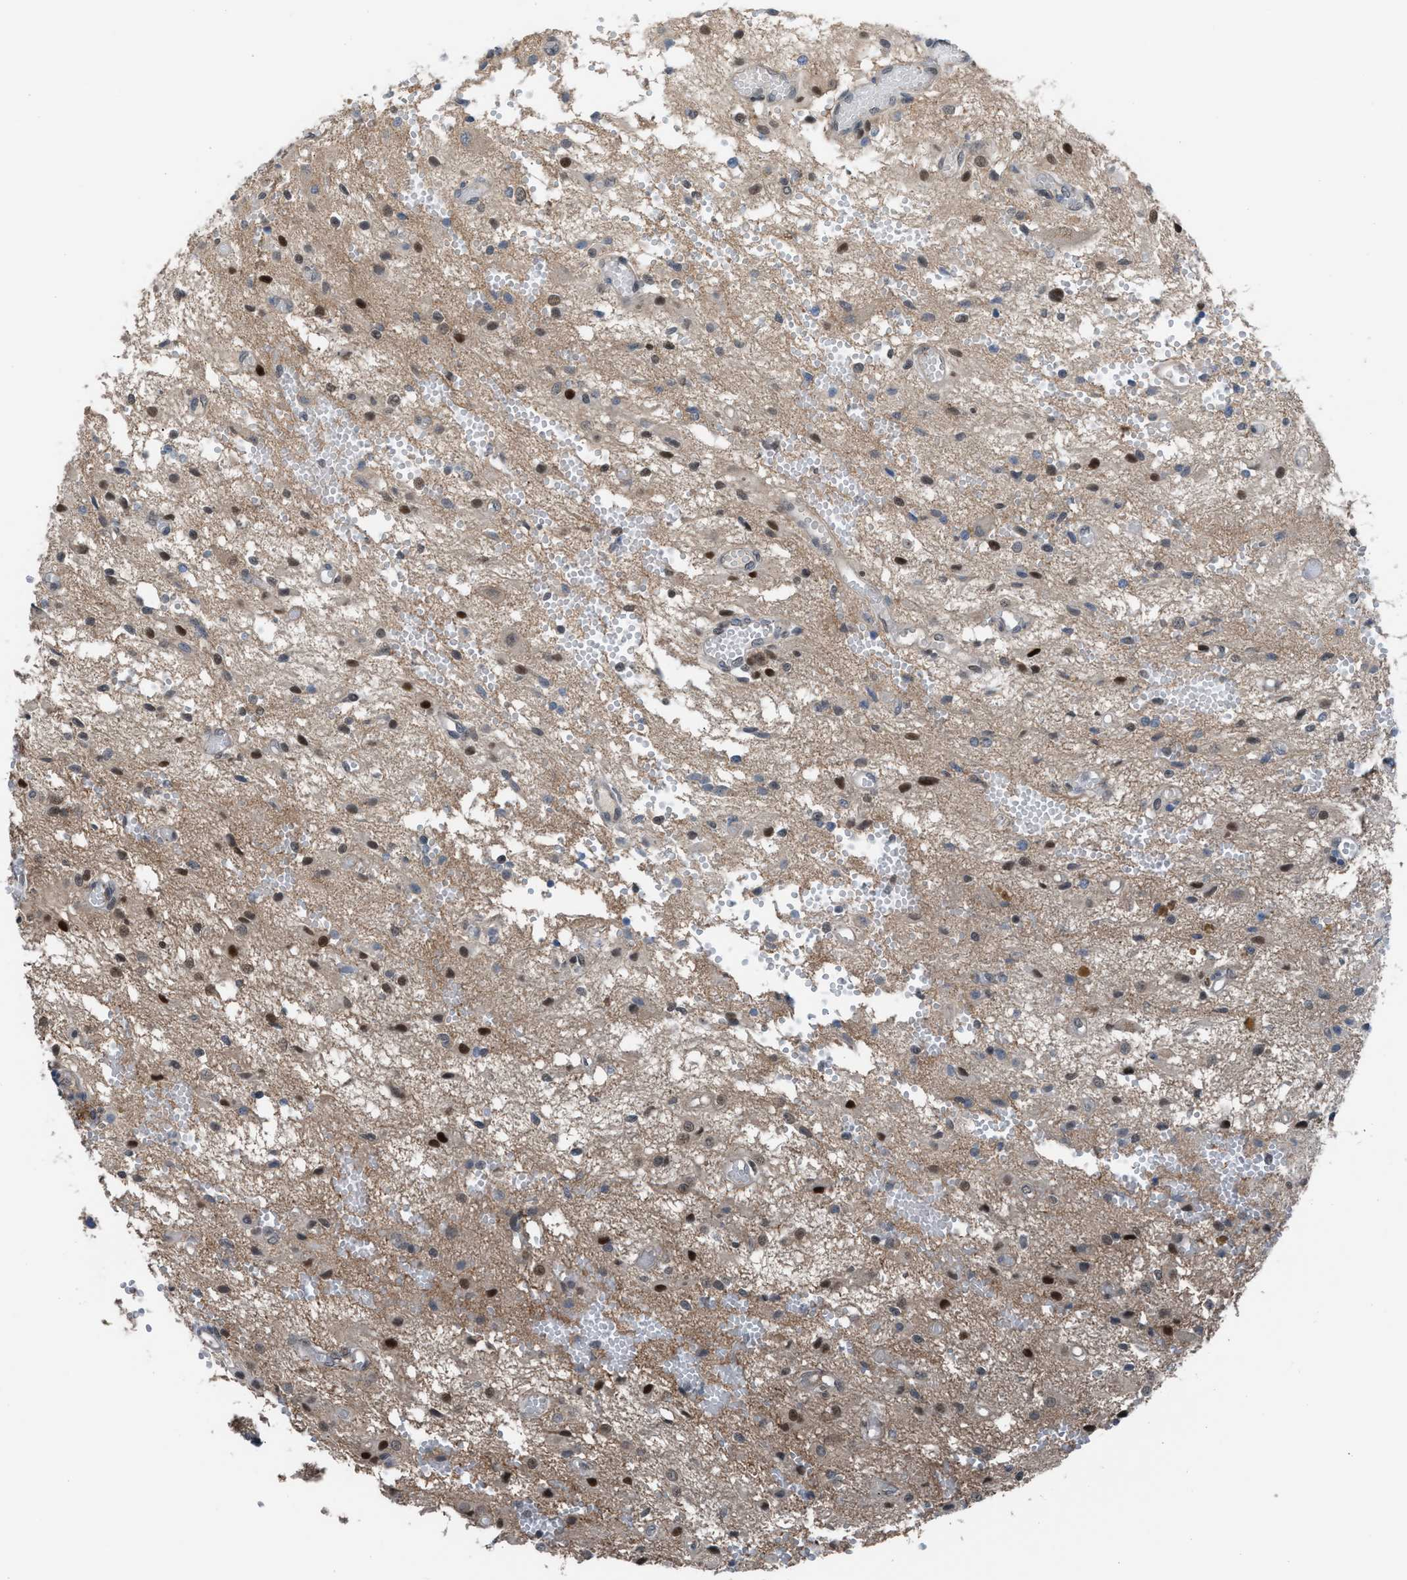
{"staining": {"intensity": "strong", "quantity": "25%-75%", "location": "cytoplasmic/membranous,nuclear"}, "tissue": "glioma", "cell_type": "Tumor cells", "image_type": "cancer", "snomed": [{"axis": "morphology", "description": "Glioma, malignant, High grade"}, {"axis": "topography", "description": "Brain"}], "caption": "A brown stain shows strong cytoplasmic/membranous and nuclear staining of a protein in malignant glioma (high-grade) tumor cells.", "gene": "CRTC1", "patient": {"sex": "female", "age": 59}}